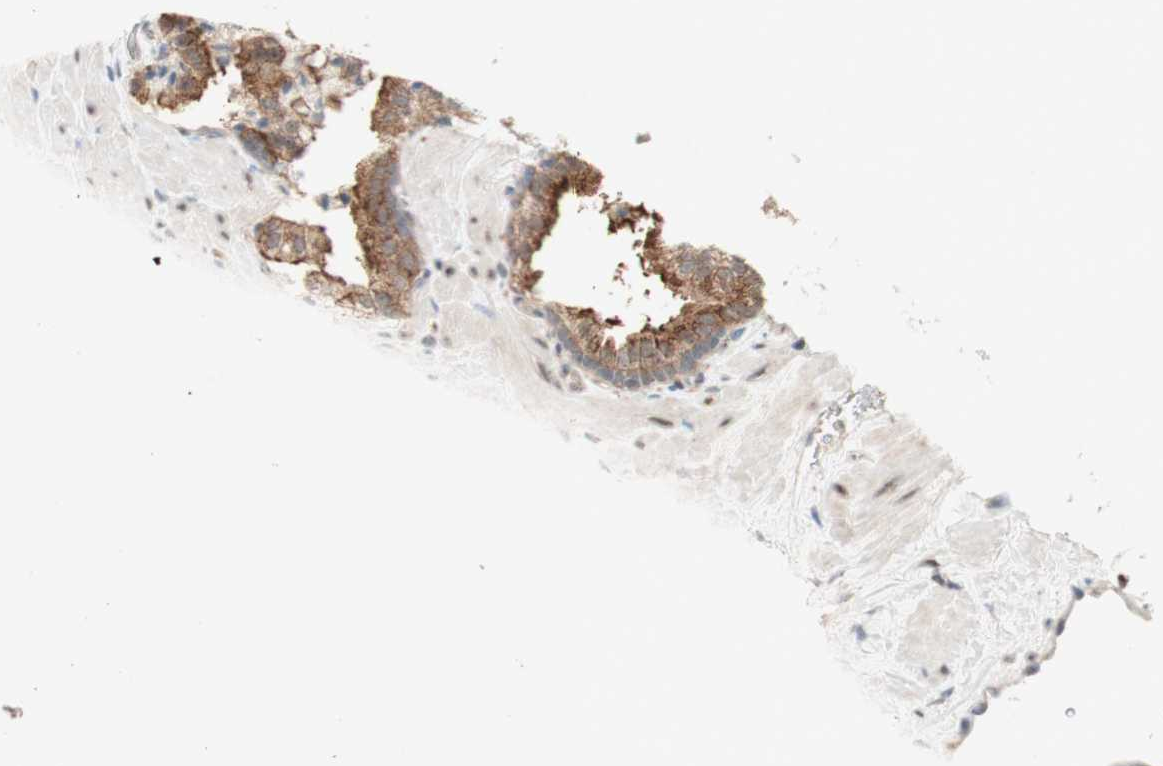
{"staining": {"intensity": "moderate", "quantity": ">75%", "location": "cytoplasmic/membranous"}, "tissue": "prostate cancer", "cell_type": "Tumor cells", "image_type": "cancer", "snomed": [{"axis": "morphology", "description": "Adenocarcinoma, High grade"}, {"axis": "topography", "description": "Prostate"}], "caption": "Moderate cytoplasmic/membranous protein positivity is identified in approximately >75% of tumor cells in prostate high-grade adenocarcinoma.", "gene": "CYLD", "patient": {"sex": "male", "age": 64}}